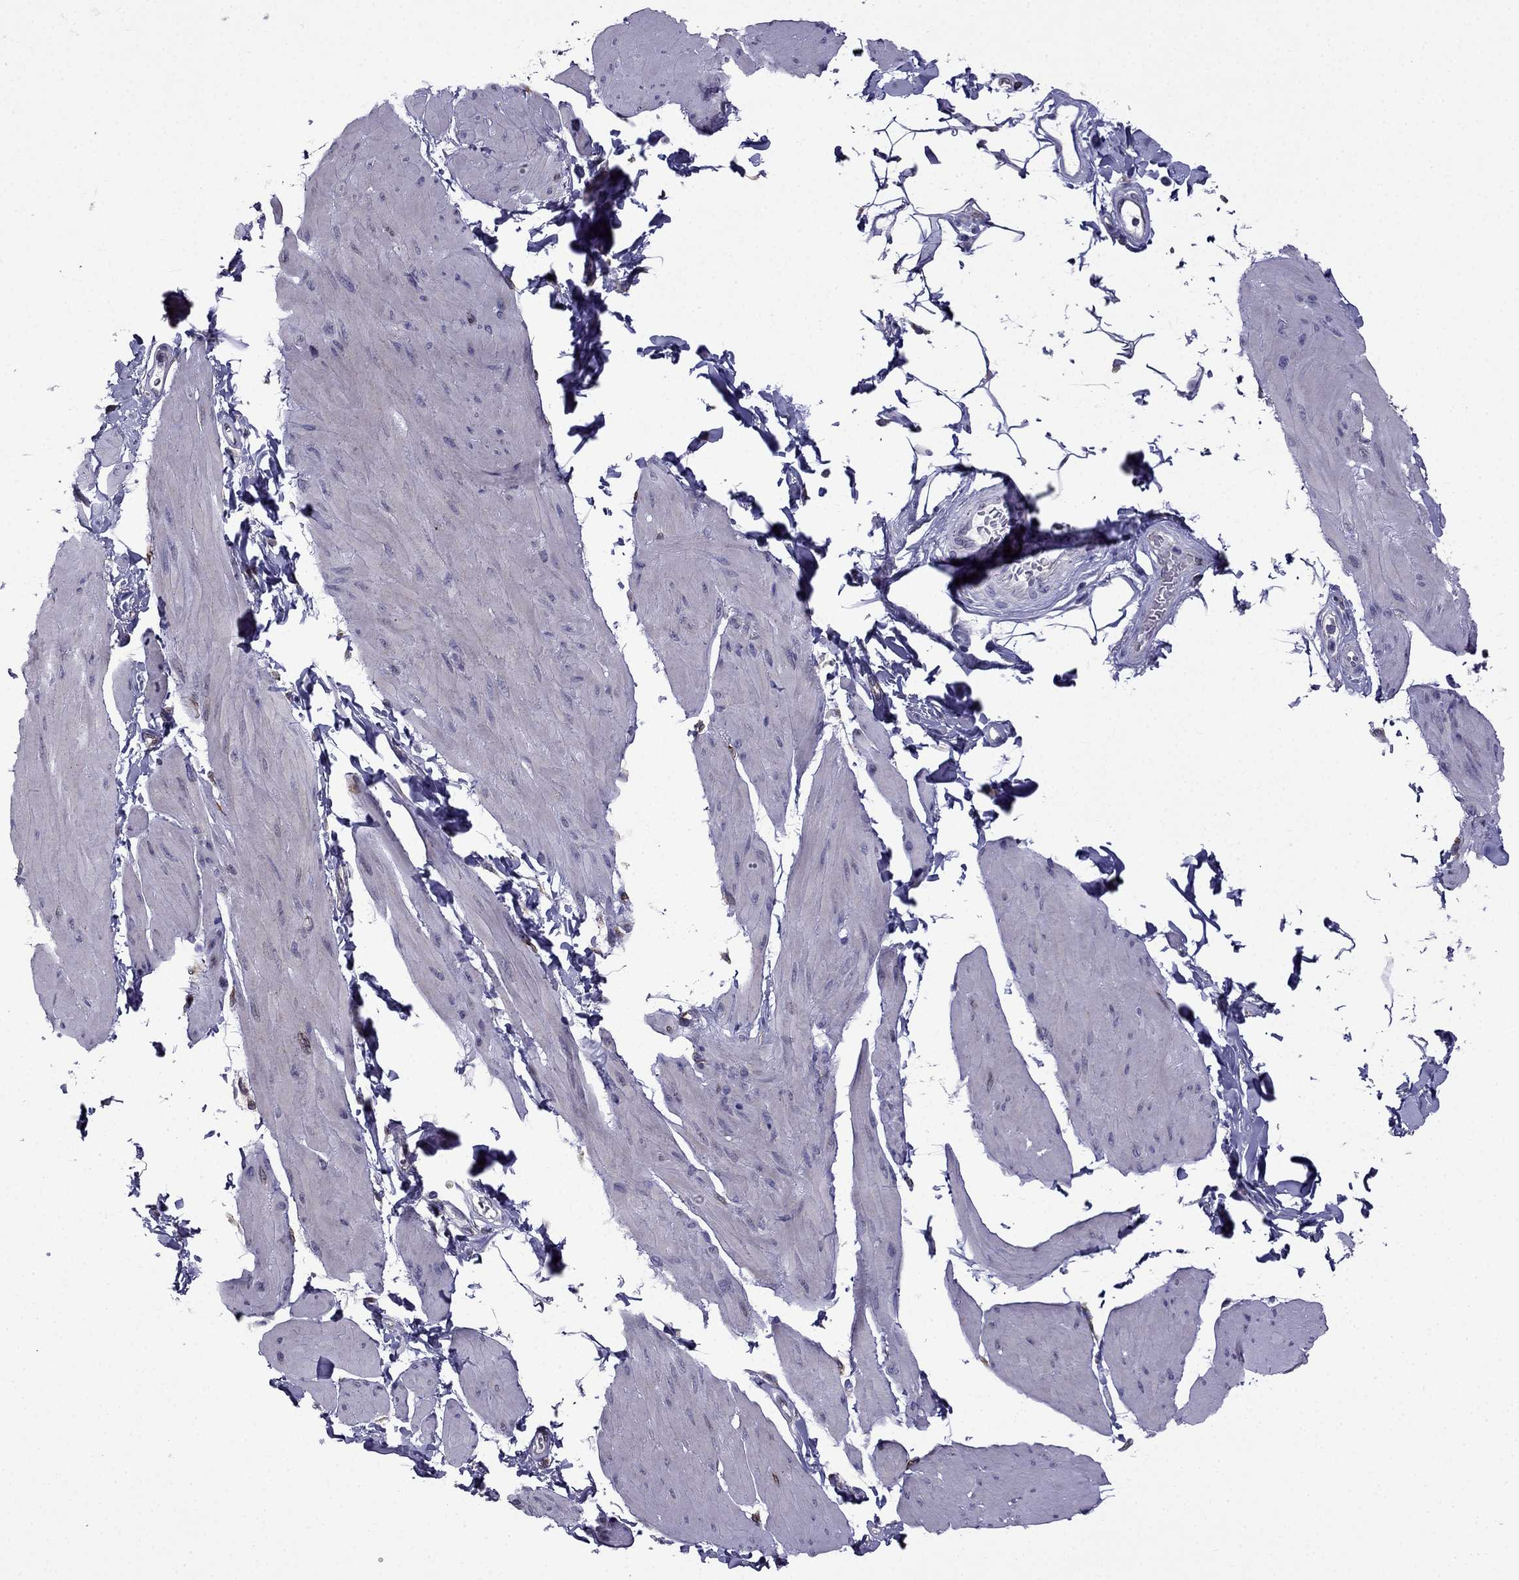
{"staining": {"intensity": "negative", "quantity": "none", "location": "none"}, "tissue": "smooth muscle", "cell_type": "Smooth muscle cells", "image_type": "normal", "snomed": [{"axis": "morphology", "description": "Normal tissue, NOS"}, {"axis": "topography", "description": "Adipose tissue"}, {"axis": "topography", "description": "Smooth muscle"}, {"axis": "topography", "description": "Peripheral nerve tissue"}], "caption": "This micrograph is of benign smooth muscle stained with immunohistochemistry (IHC) to label a protein in brown with the nuclei are counter-stained blue. There is no positivity in smooth muscle cells.", "gene": "IKBIP", "patient": {"sex": "male", "age": 83}}